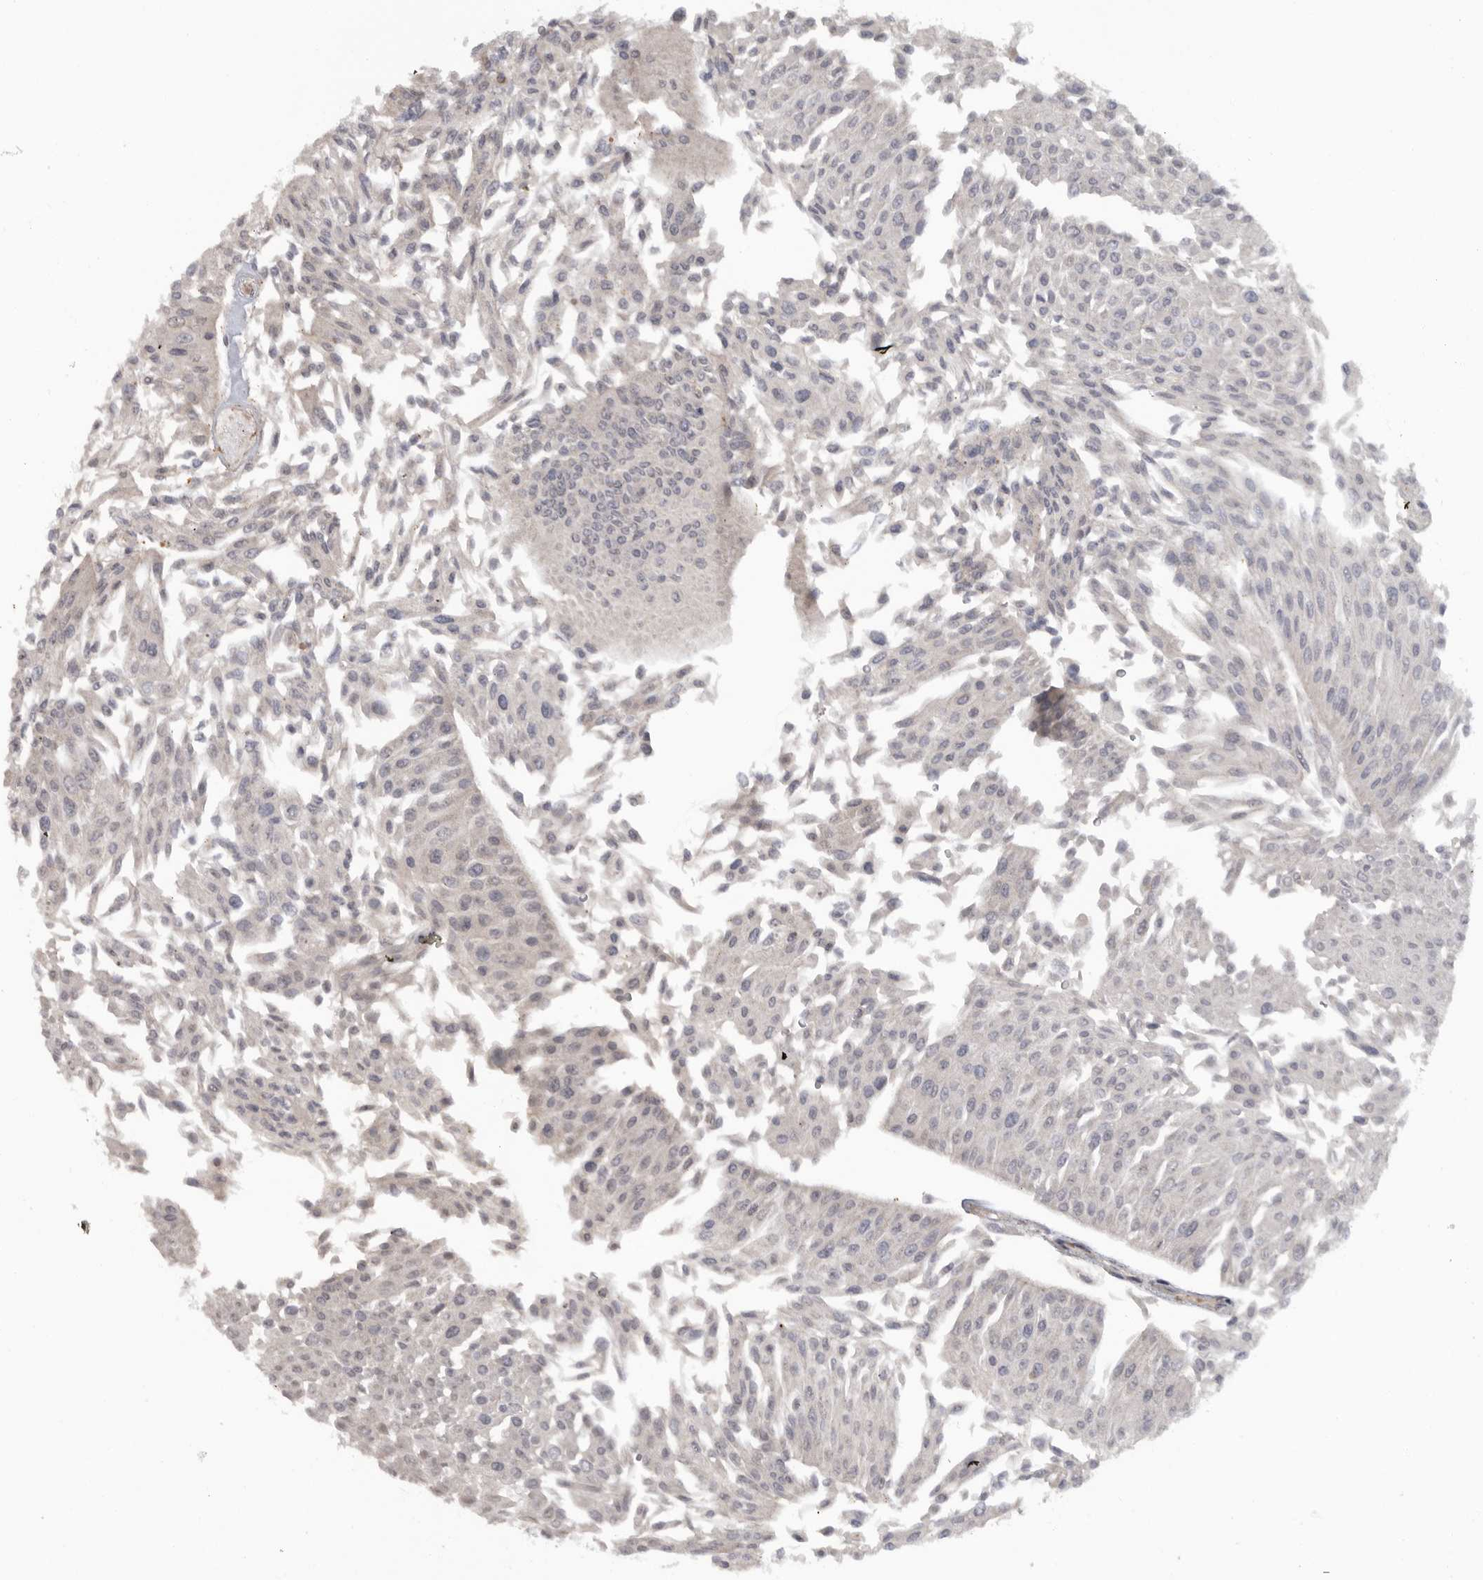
{"staining": {"intensity": "negative", "quantity": "none", "location": "none"}, "tissue": "urothelial cancer", "cell_type": "Tumor cells", "image_type": "cancer", "snomed": [{"axis": "morphology", "description": "Urothelial carcinoma, Low grade"}, {"axis": "topography", "description": "Urinary bladder"}], "caption": "Immunohistochemical staining of urothelial carcinoma (low-grade) shows no significant expression in tumor cells. The staining is performed using DAB brown chromogen with nuclei counter-stained in using hematoxylin.", "gene": "TMPRSS11F", "patient": {"sex": "male", "age": 67}}